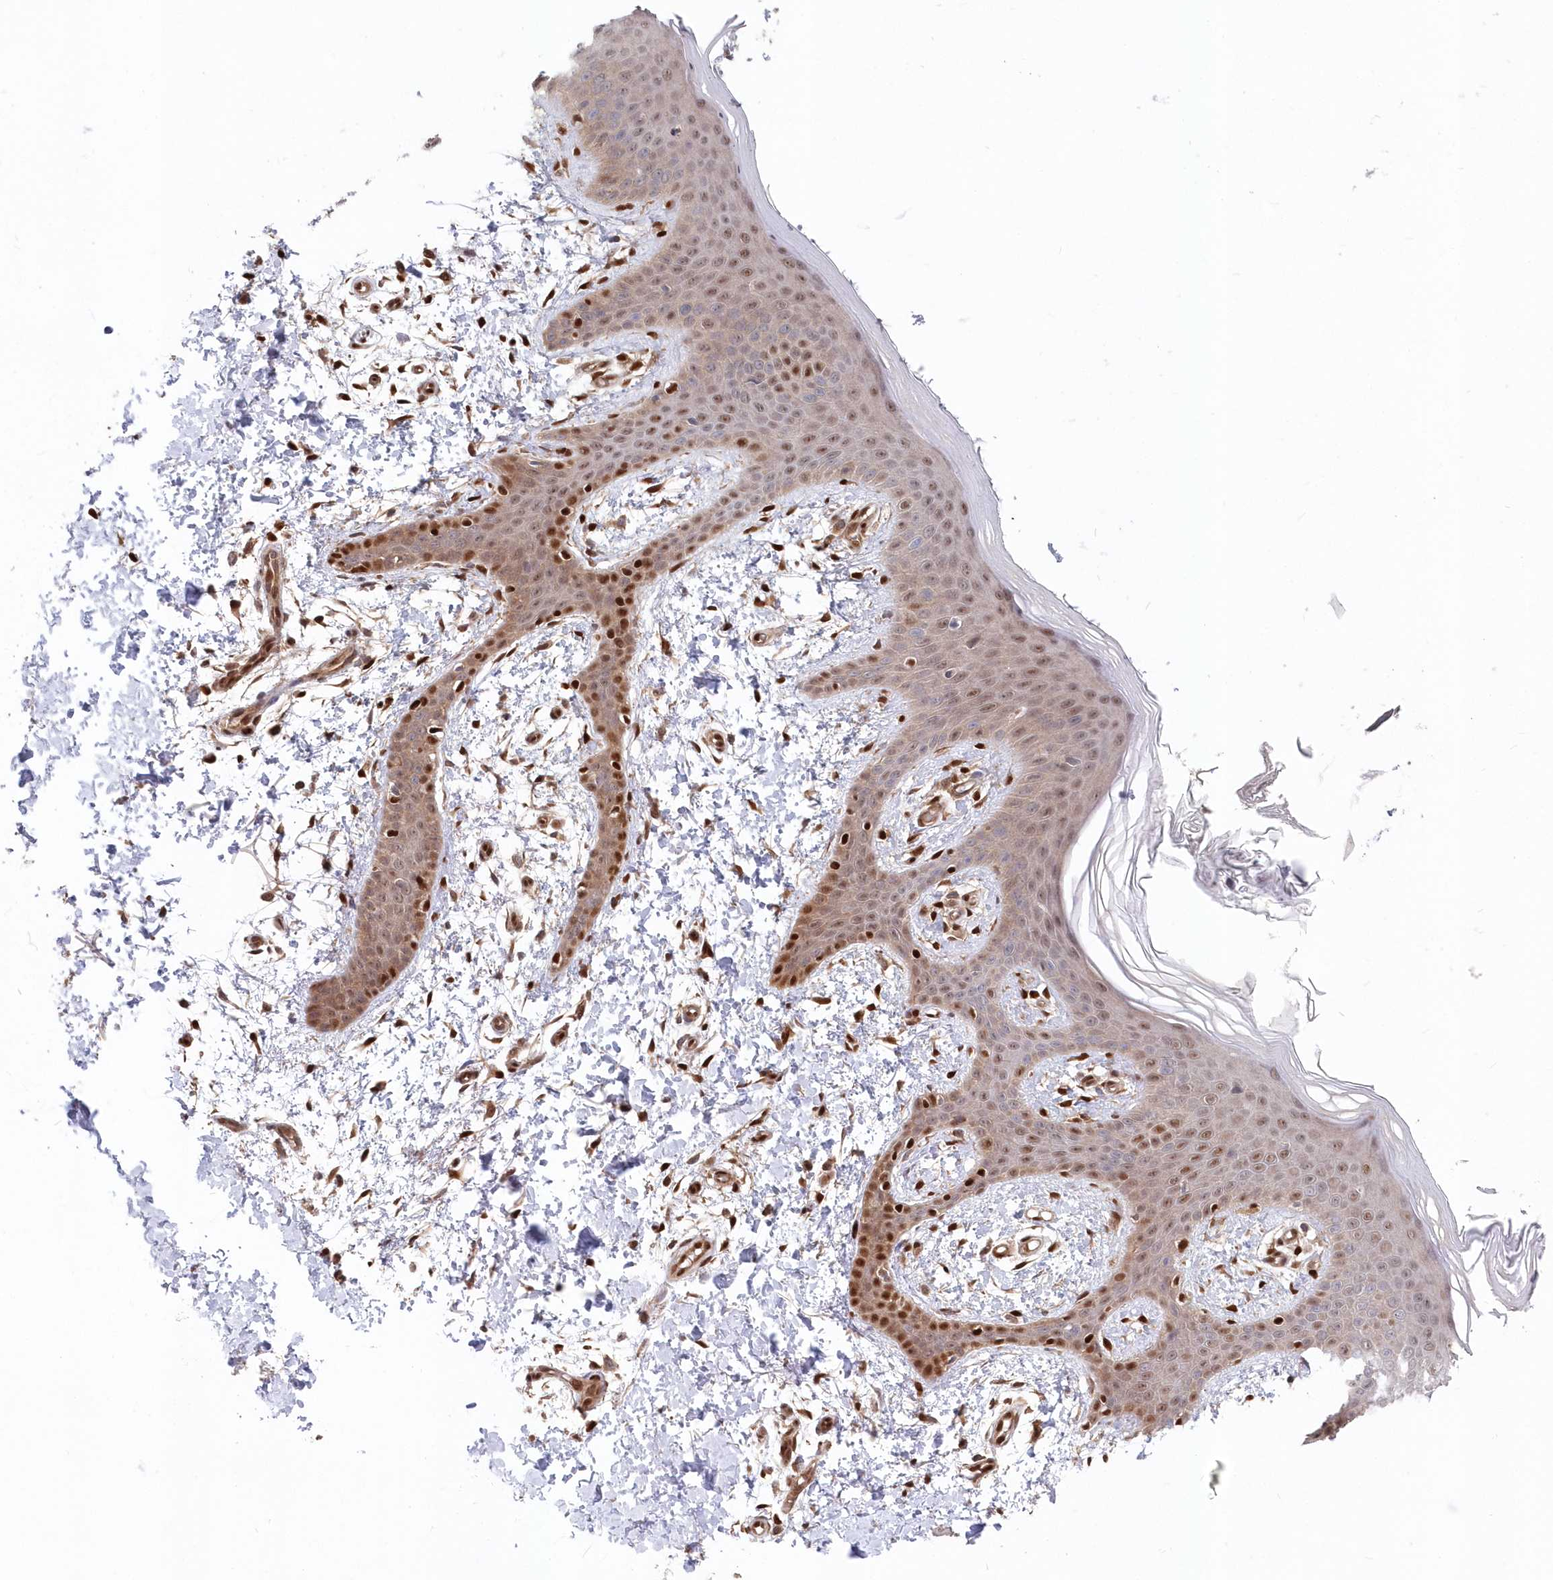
{"staining": {"intensity": "strong", "quantity": ">75%", "location": "nuclear"}, "tissue": "skin", "cell_type": "Fibroblasts", "image_type": "normal", "snomed": [{"axis": "morphology", "description": "Normal tissue, NOS"}, {"axis": "topography", "description": "Skin"}], "caption": "Immunohistochemistry (DAB (3,3'-diaminobenzidine)) staining of unremarkable skin exhibits strong nuclear protein positivity in about >75% of fibroblasts.", "gene": "ABHD14B", "patient": {"sex": "male", "age": 36}}